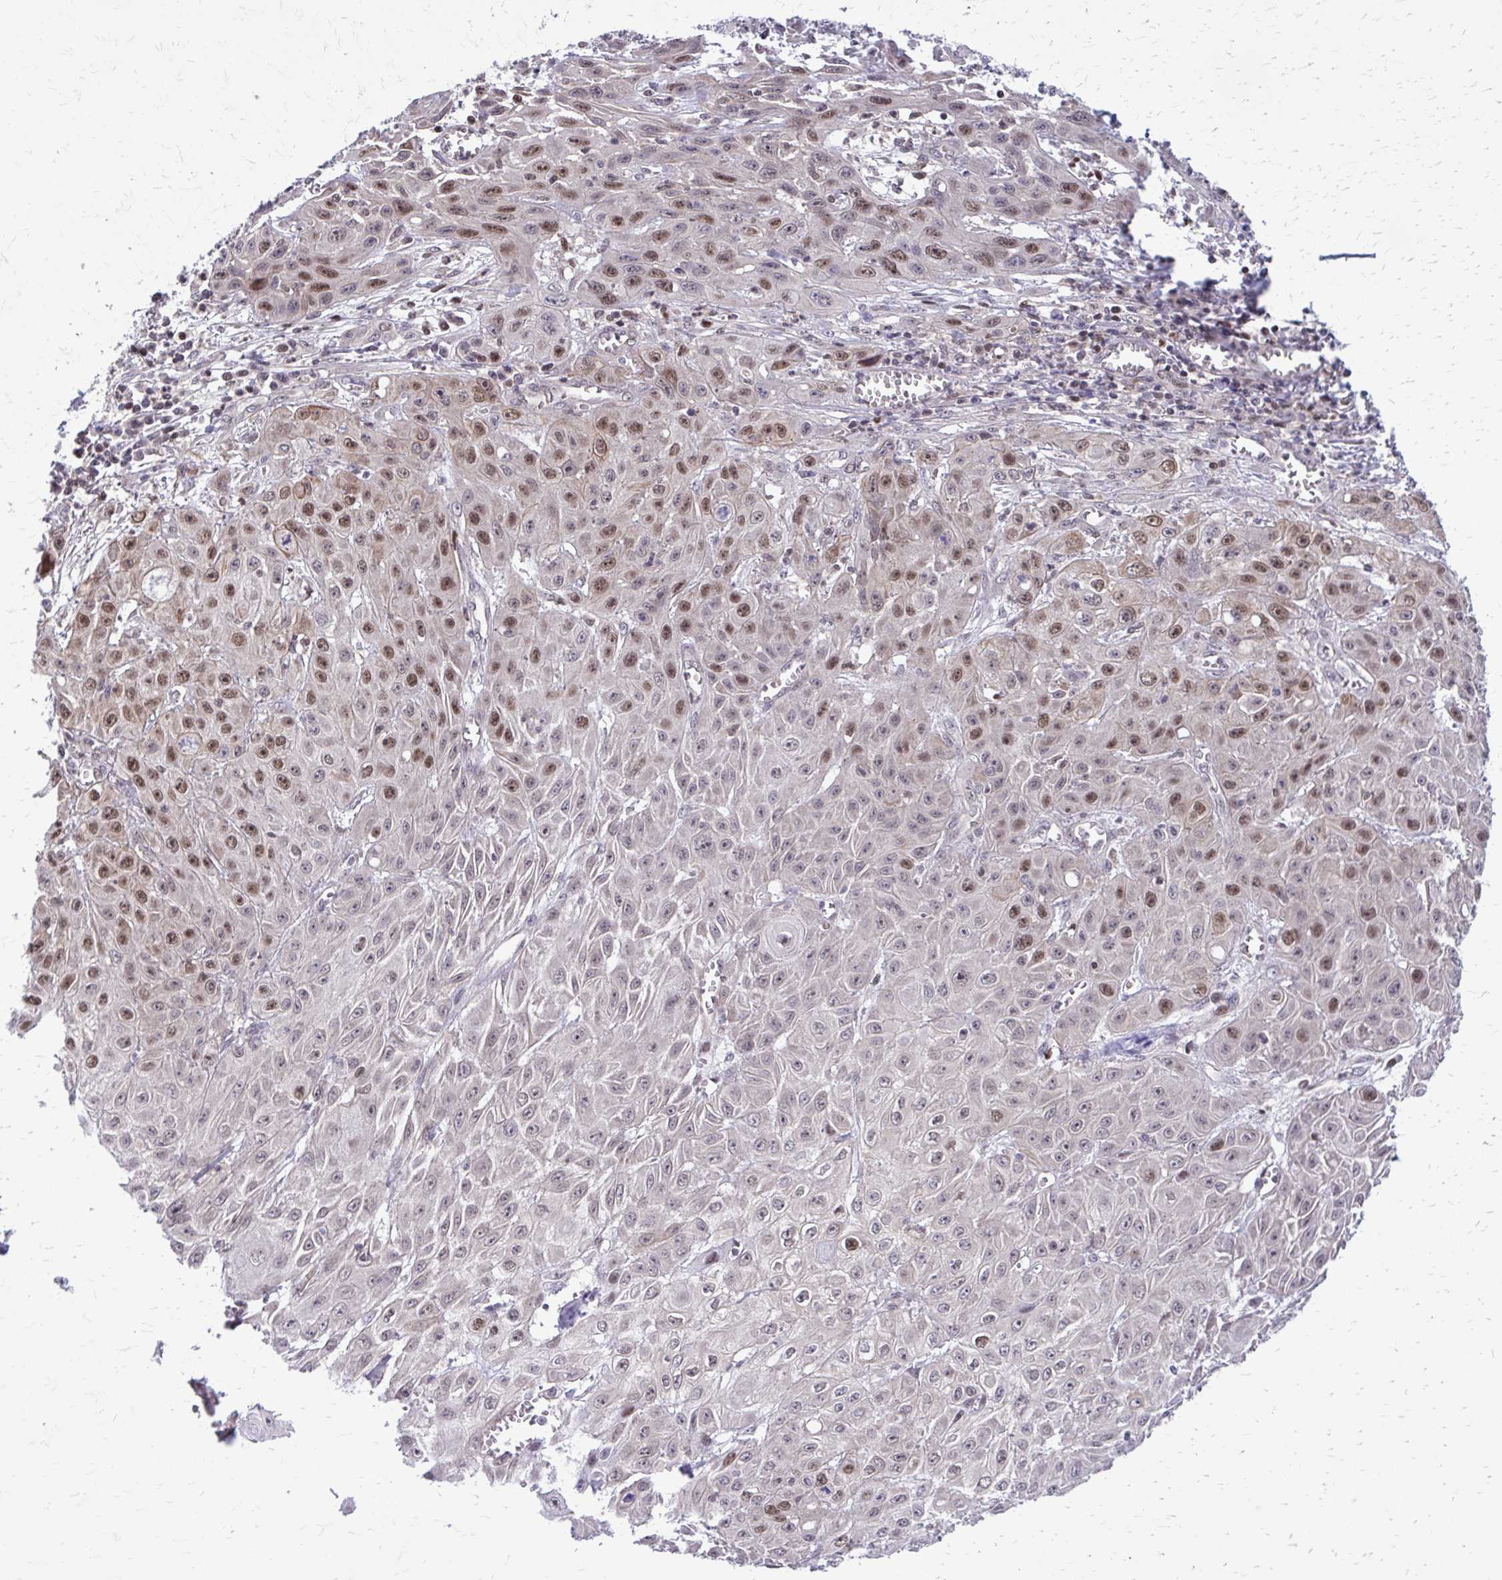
{"staining": {"intensity": "moderate", "quantity": "25%-75%", "location": "nuclear"}, "tissue": "skin cancer", "cell_type": "Tumor cells", "image_type": "cancer", "snomed": [{"axis": "morphology", "description": "Squamous cell carcinoma, NOS"}, {"axis": "topography", "description": "Skin"}, {"axis": "topography", "description": "Vulva"}], "caption": "A high-resolution photomicrograph shows immunohistochemistry staining of squamous cell carcinoma (skin), which demonstrates moderate nuclear staining in about 25%-75% of tumor cells.", "gene": "ANKRD30B", "patient": {"sex": "female", "age": 71}}